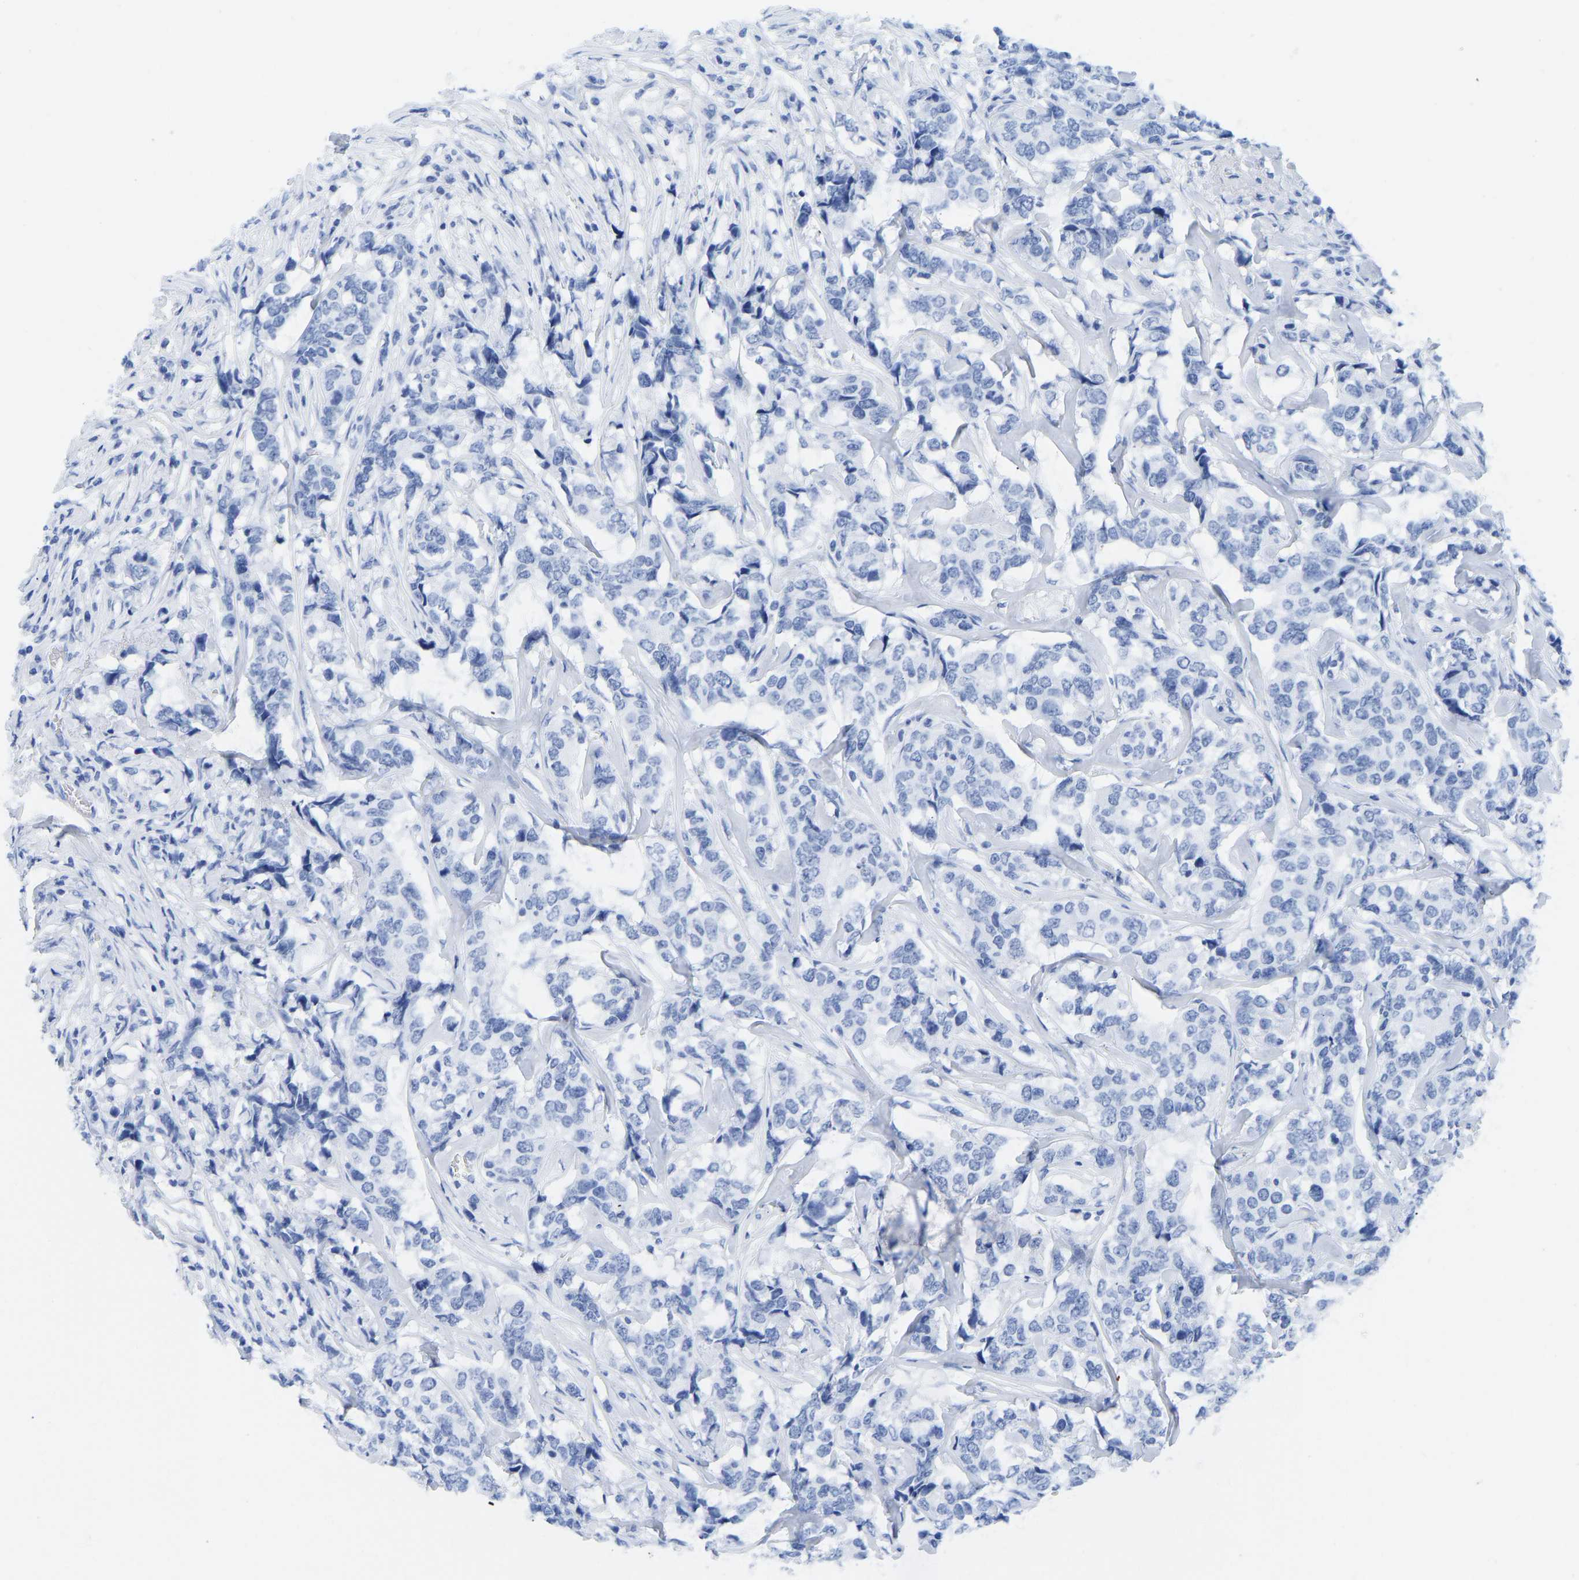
{"staining": {"intensity": "negative", "quantity": "none", "location": "none"}, "tissue": "breast cancer", "cell_type": "Tumor cells", "image_type": "cancer", "snomed": [{"axis": "morphology", "description": "Lobular carcinoma"}, {"axis": "topography", "description": "Breast"}], "caption": "Tumor cells show no significant protein expression in lobular carcinoma (breast). (Immunohistochemistry (ihc), brightfield microscopy, high magnification).", "gene": "ELMO2", "patient": {"sex": "female", "age": 59}}